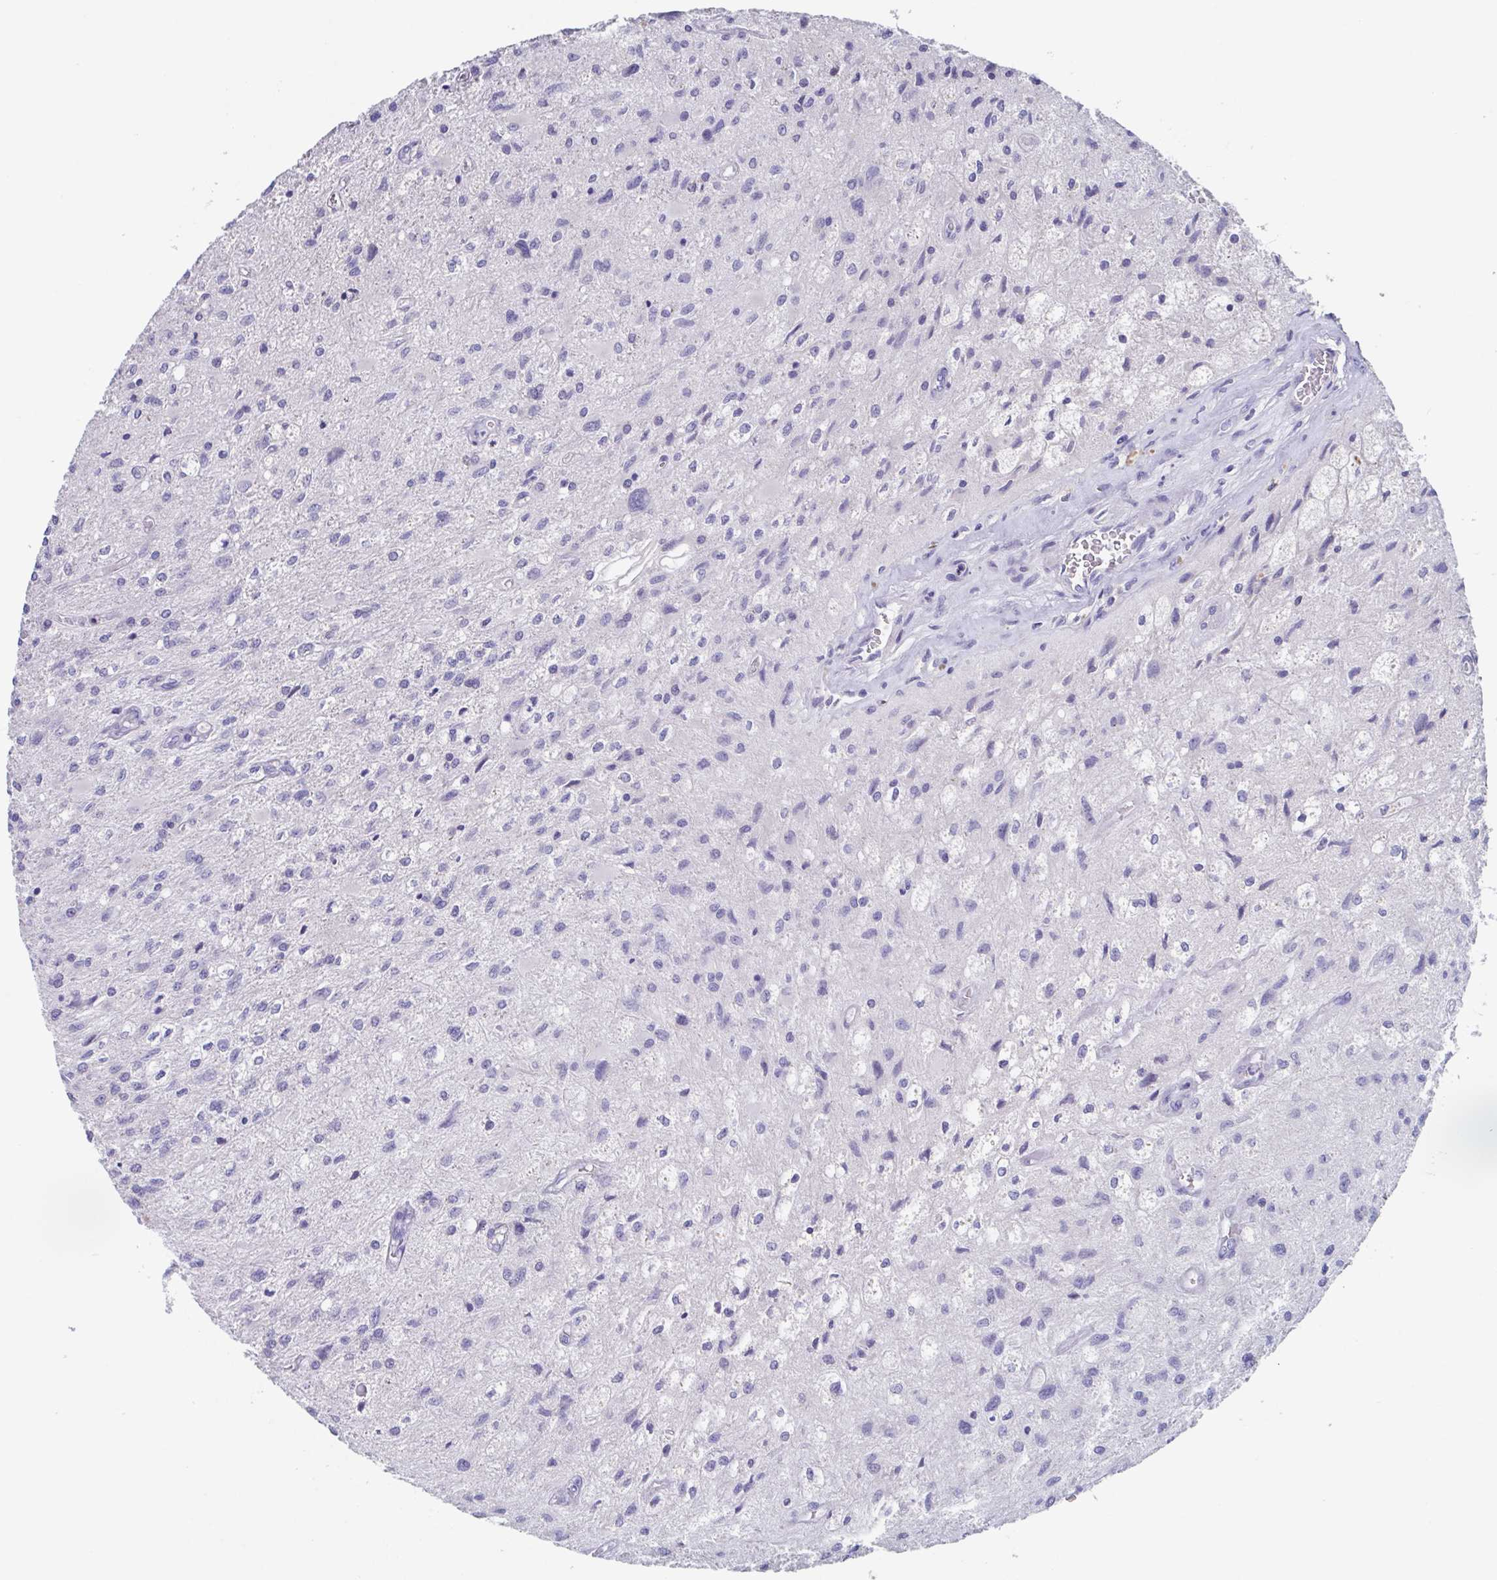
{"staining": {"intensity": "negative", "quantity": "none", "location": "none"}, "tissue": "glioma", "cell_type": "Tumor cells", "image_type": "cancer", "snomed": [{"axis": "morphology", "description": "Glioma, malignant, High grade"}, {"axis": "topography", "description": "Brain"}], "caption": "Immunohistochemical staining of human malignant glioma (high-grade) demonstrates no significant positivity in tumor cells. (DAB immunohistochemistry visualized using brightfield microscopy, high magnification).", "gene": "LRRC58", "patient": {"sex": "female", "age": 70}}